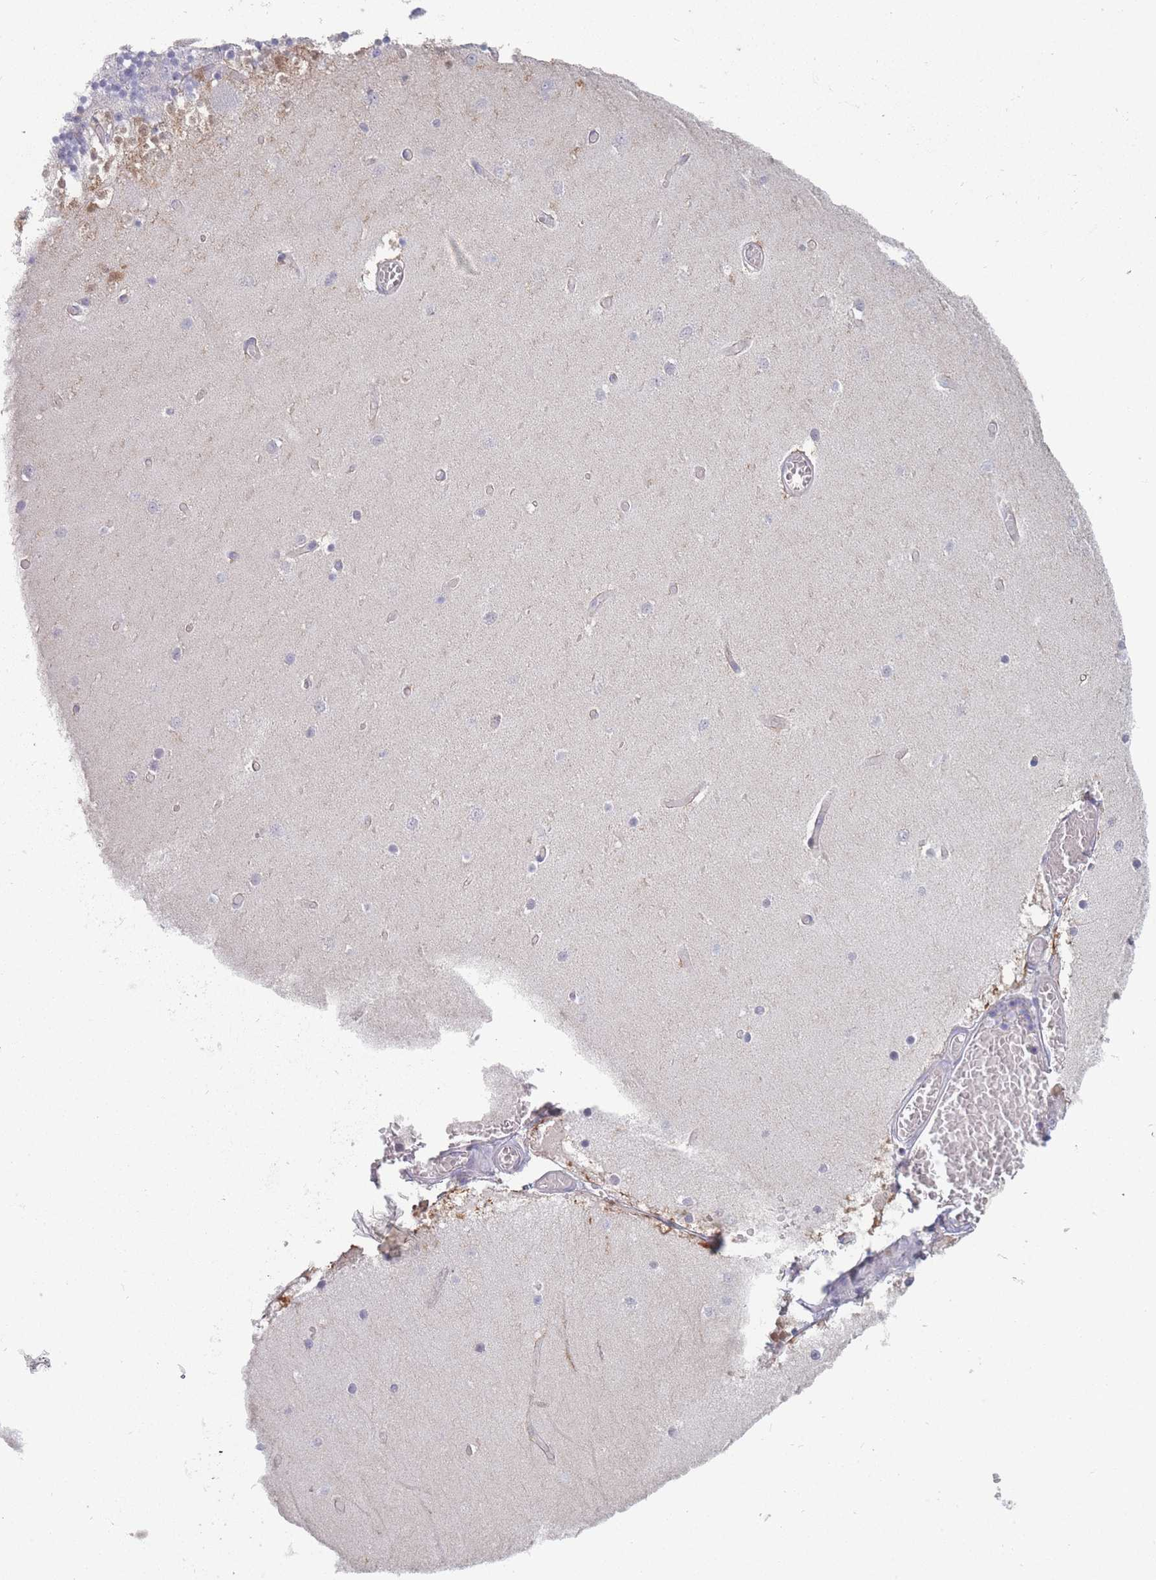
{"staining": {"intensity": "negative", "quantity": "none", "location": "none"}, "tissue": "cerebellum", "cell_type": "Cells in granular layer", "image_type": "normal", "snomed": [{"axis": "morphology", "description": "Normal tissue, NOS"}, {"axis": "topography", "description": "Cerebellum"}], "caption": "Immunohistochemistry (IHC) histopathology image of normal cerebellum stained for a protein (brown), which reveals no positivity in cells in granular layer. (Stains: DAB (3,3'-diaminobenzidine) immunohistochemistry with hematoxylin counter stain, Microscopy: brightfield microscopy at high magnification).", "gene": "ROS1", "patient": {"sex": "female", "age": 28}}